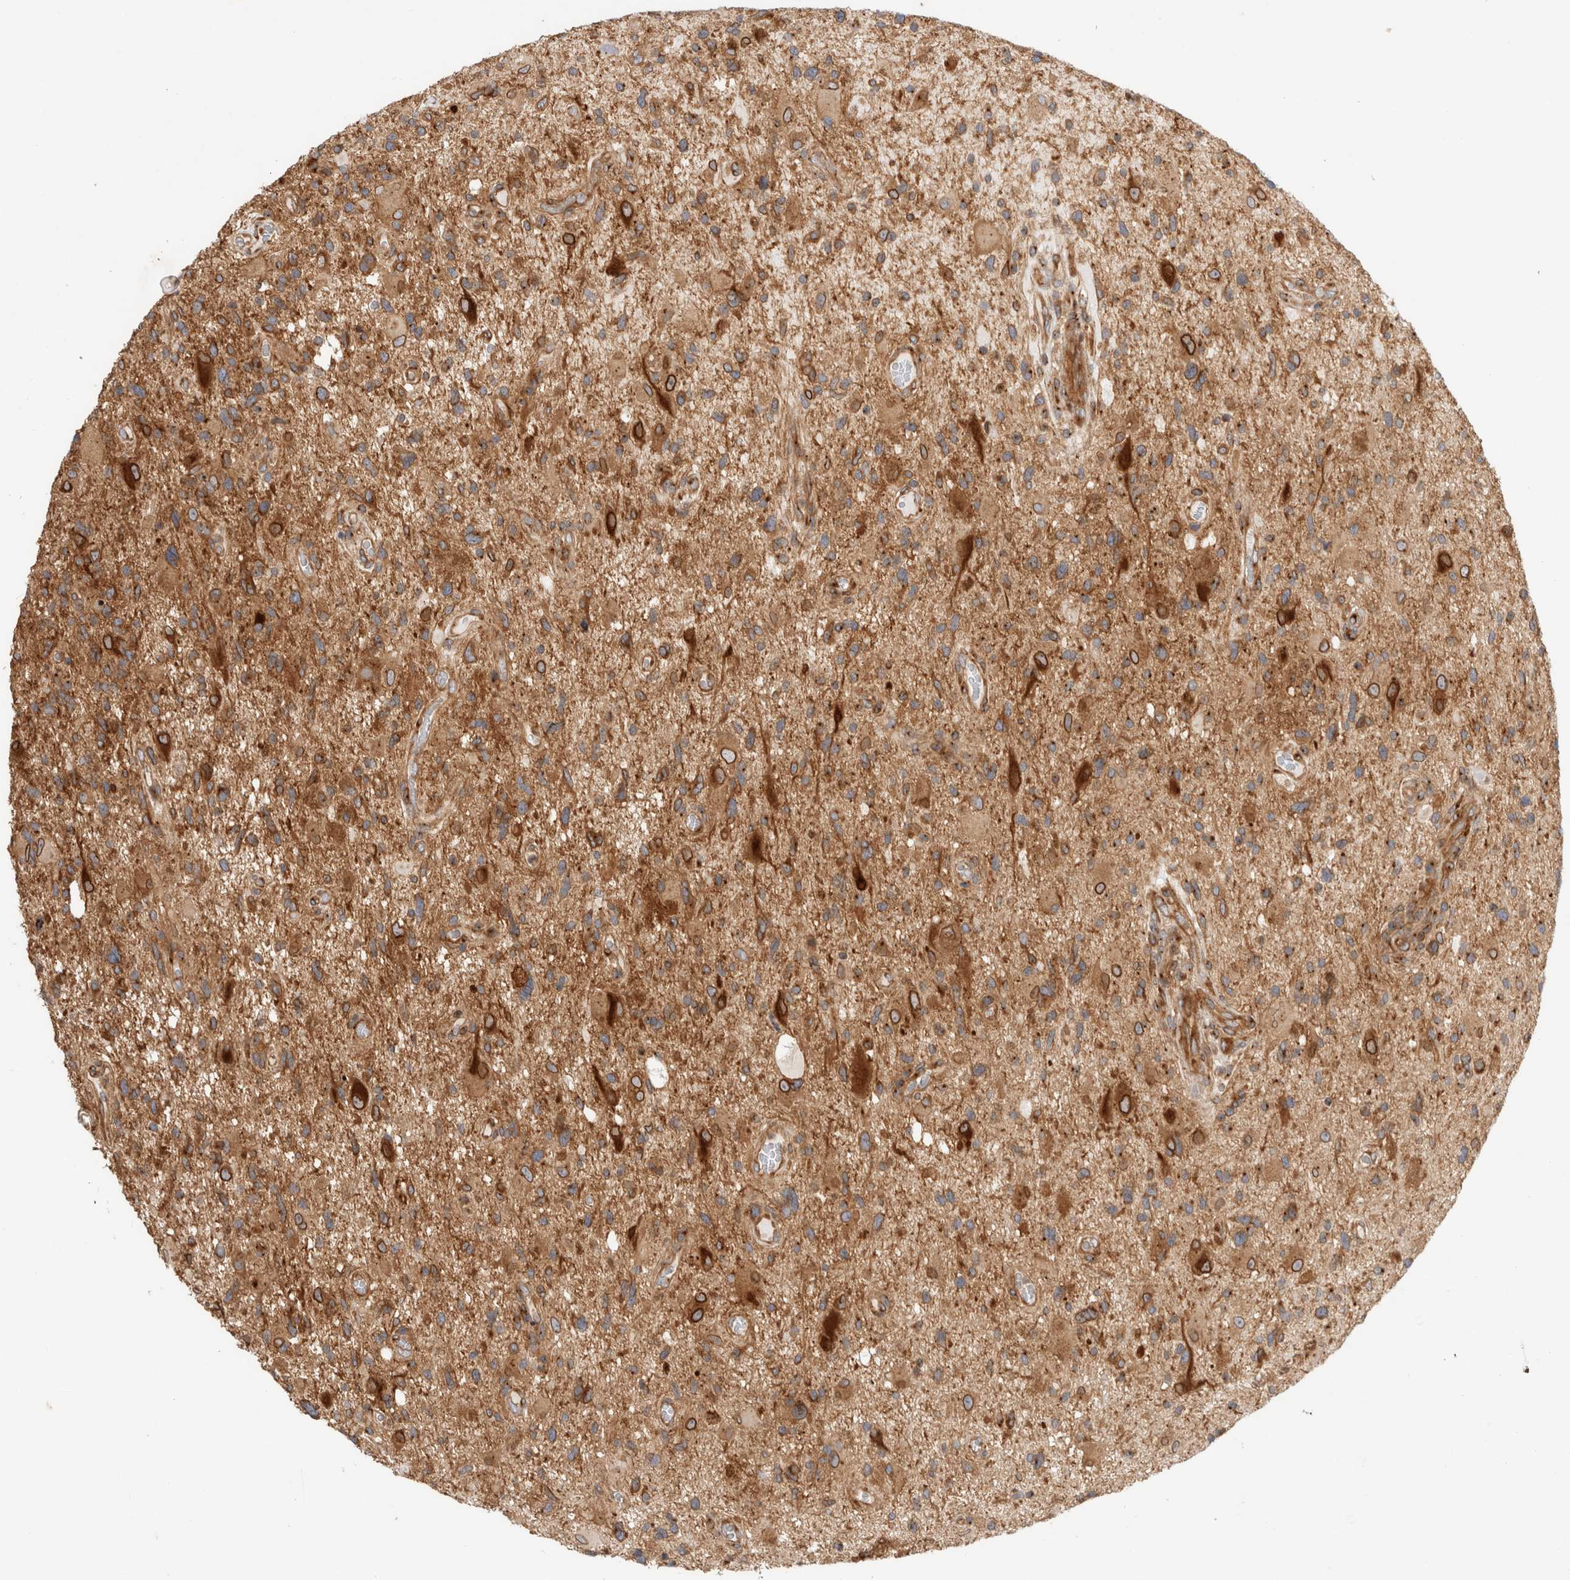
{"staining": {"intensity": "strong", "quantity": "25%-75%", "location": "cytoplasmic/membranous"}, "tissue": "glioma", "cell_type": "Tumor cells", "image_type": "cancer", "snomed": [{"axis": "morphology", "description": "Glioma, malignant, High grade"}, {"axis": "topography", "description": "Brain"}], "caption": "Glioma stained for a protein (brown) exhibits strong cytoplasmic/membranous positive expression in approximately 25%-75% of tumor cells.", "gene": "GPR150", "patient": {"sex": "male", "age": 33}}